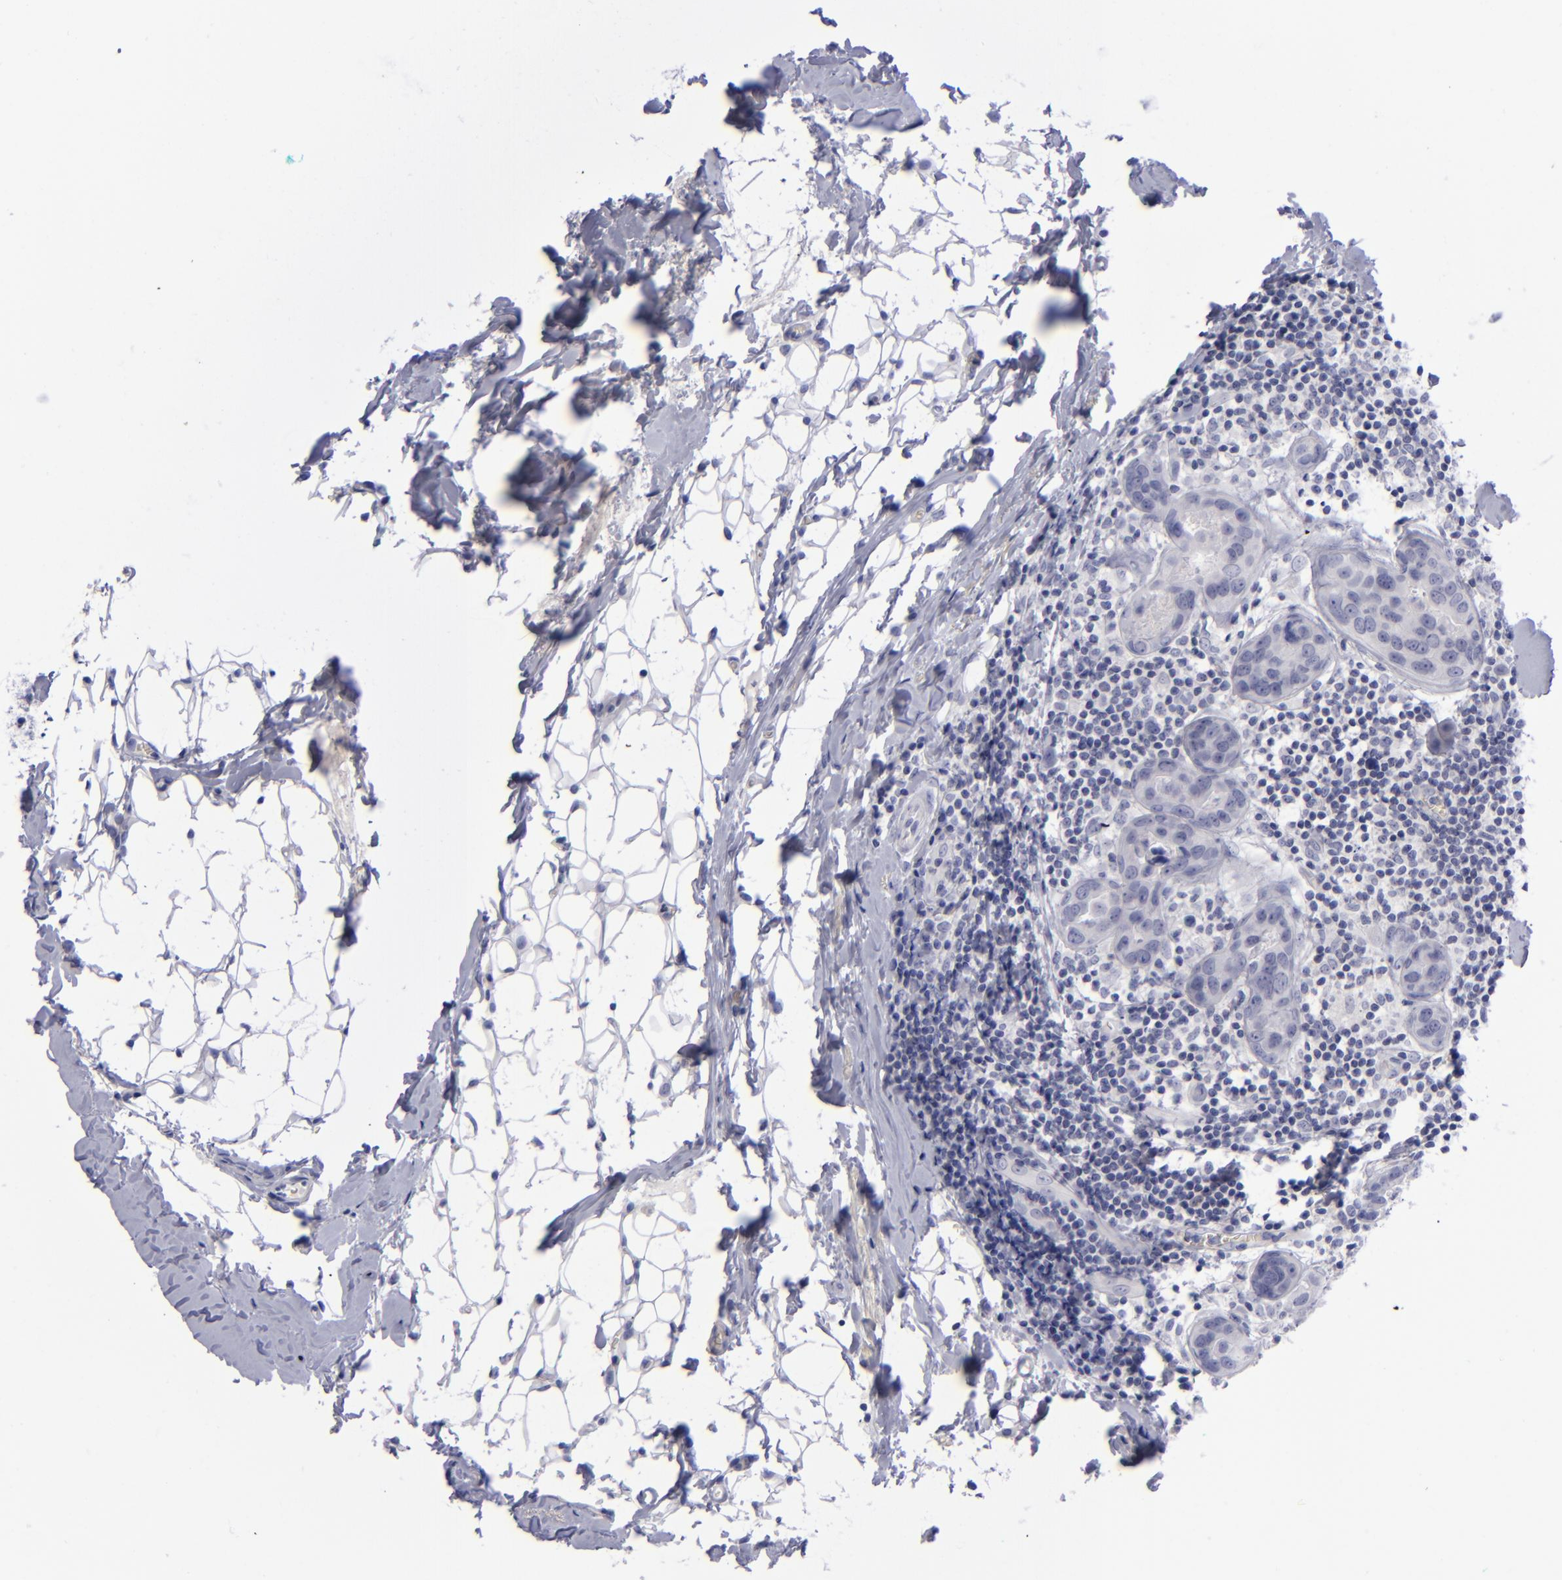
{"staining": {"intensity": "negative", "quantity": "none", "location": "none"}, "tissue": "breast cancer", "cell_type": "Tumor cells", "image_type": "cancer", "snomed": [{"axis": "morphology", "description": "Duct carcinoma"}, {"axis": "topography", "description": "Breast"}], "caption": "Protein analysis of breast cancer (invasive ductal carcinoma) demonstrates no significant expression in tumor cells.", "gene": "AURKA", "patient": {"sex": "female", "age": 24}}